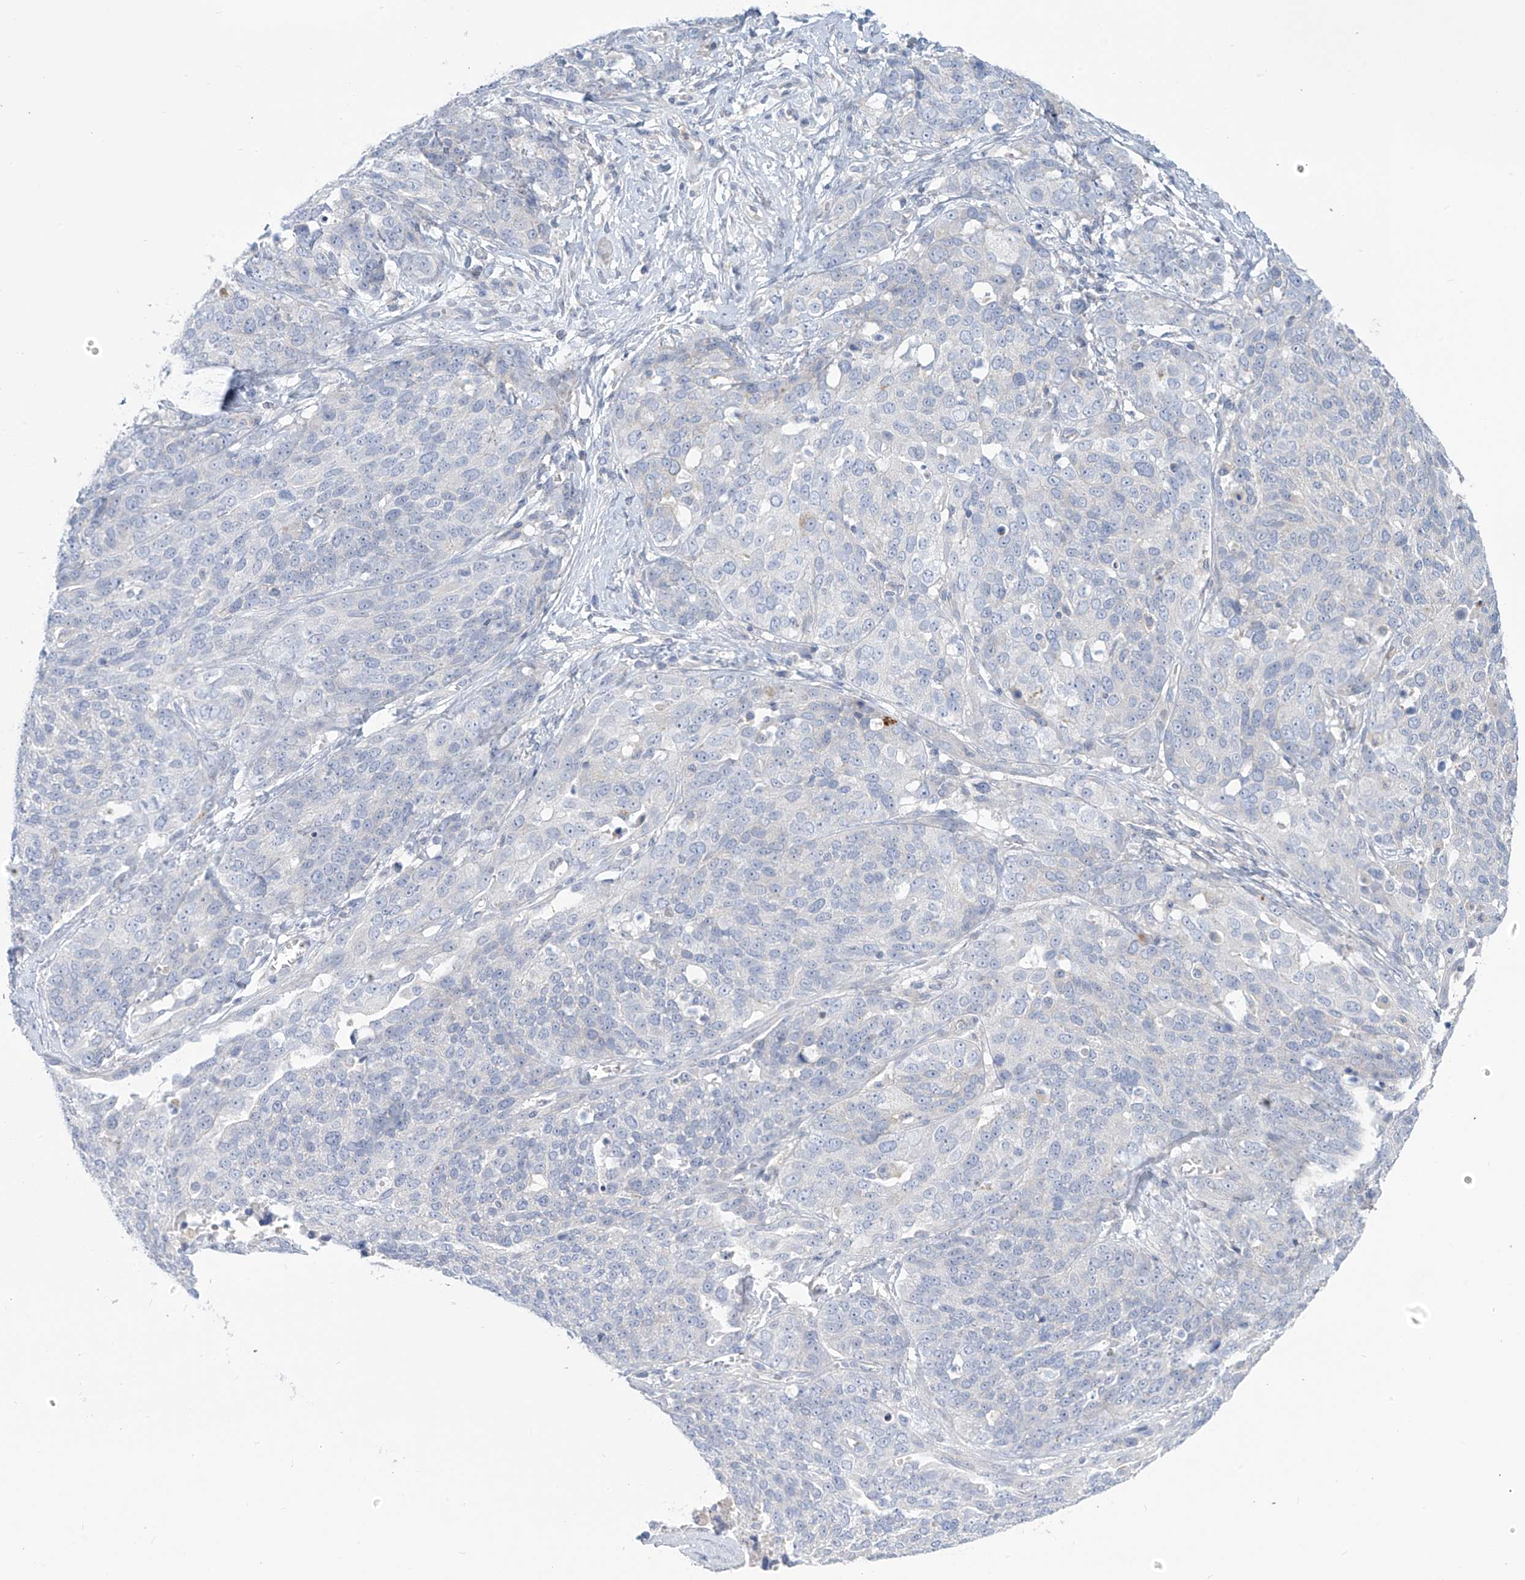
{"staining": {"intensity": "negative", "quantity": "none", "location": "none"}, "tissue": "ovarian cancer", "cell_type": "Tumor cells", "image_type": "cancer", "snomed": [{"axis": "morphology", "description": "Cystadenocarcinoma, serous, NOS"}, {"axis": "topography", "description": "Ovary"}], "caption": "Immunohistochemistry image of neoplastic tissue: human ovarian serous cystadenocarcinoma stained with DAB shows no significant protein expression in tumor cells.", "gene": "FABP2", "patient": {"sex": "female", "age": 44}}